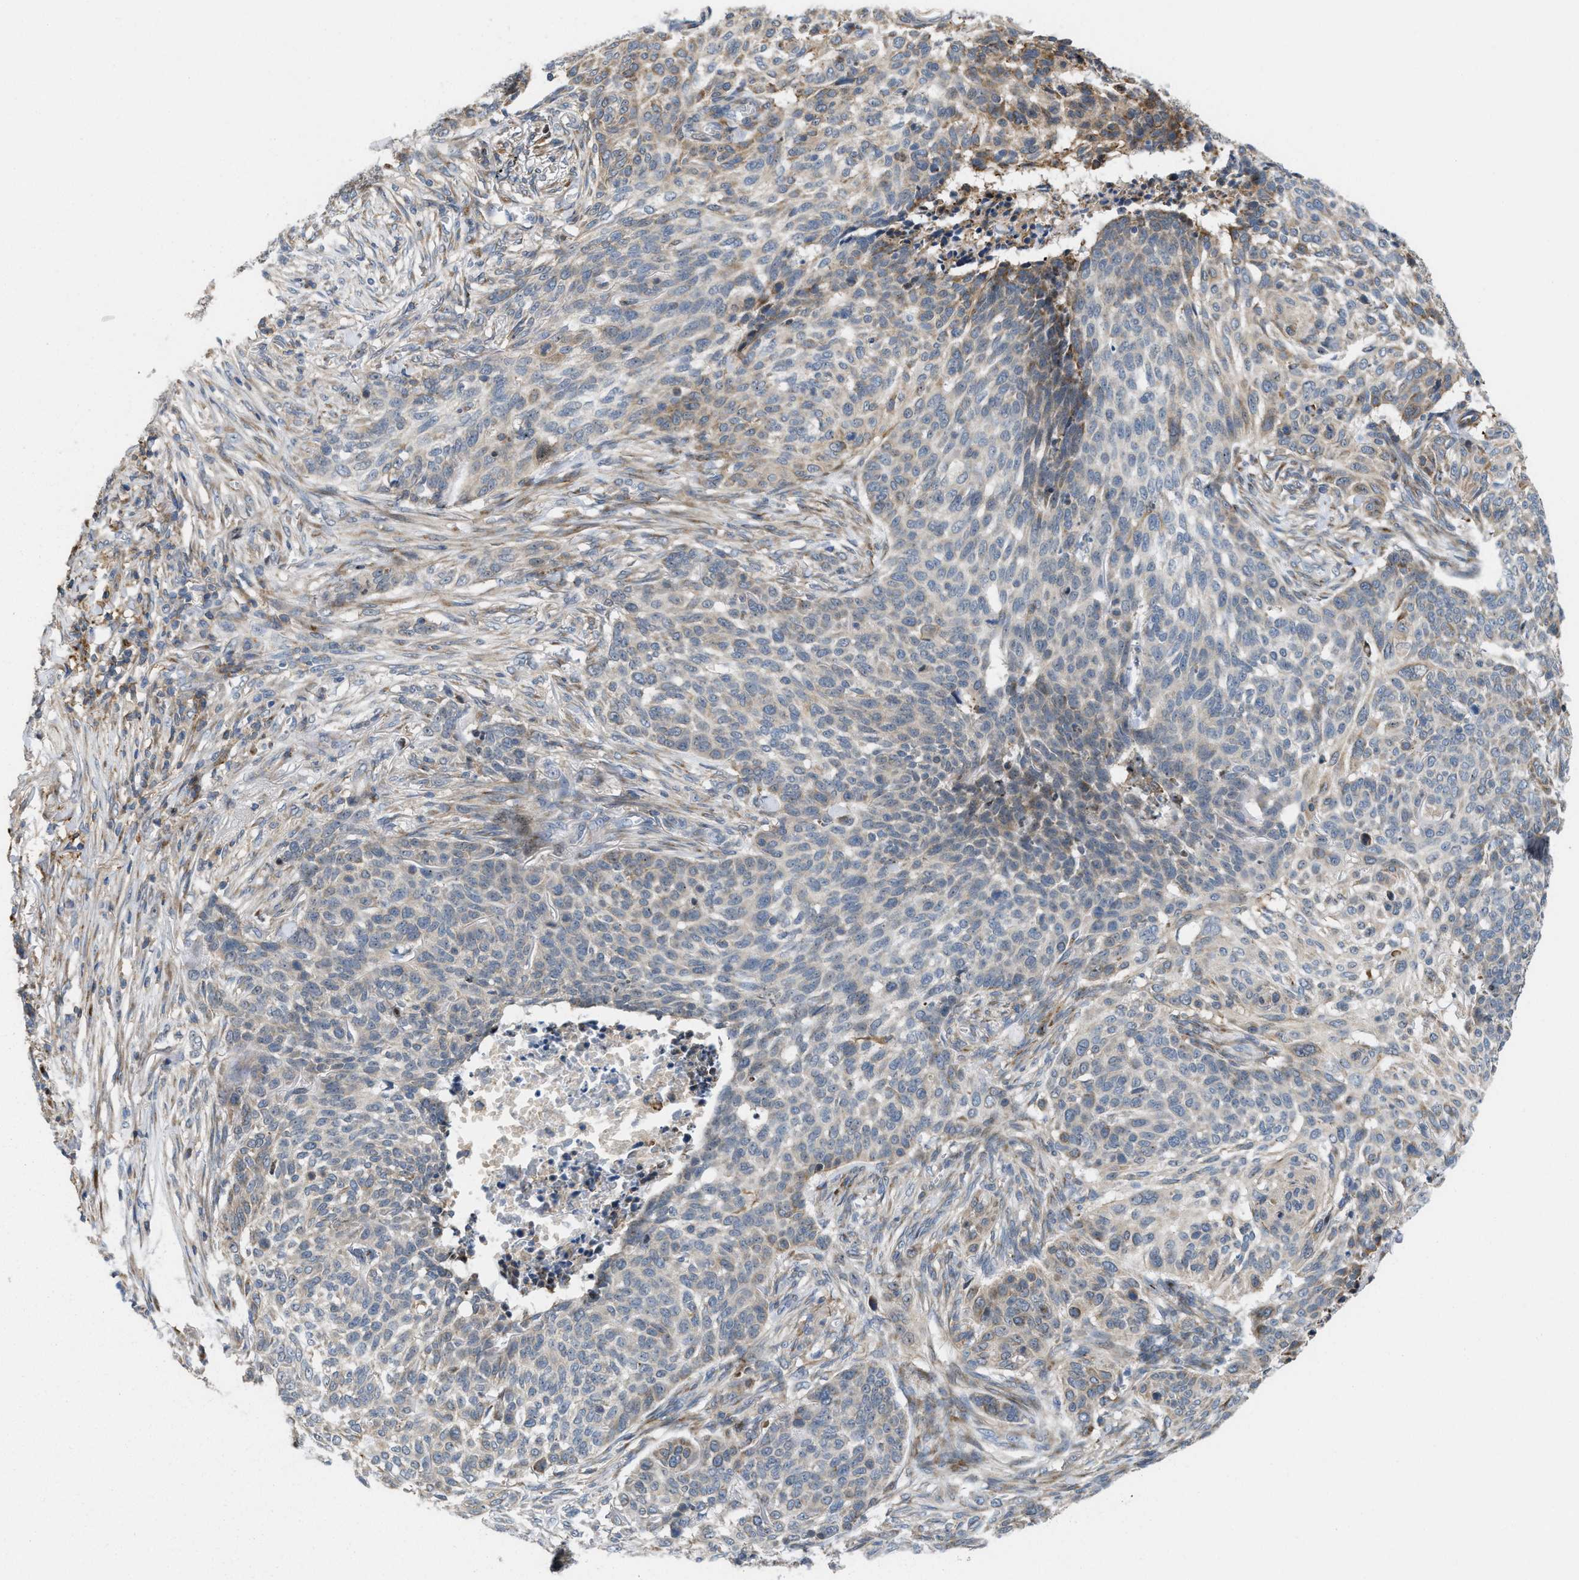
{"staining": {"intensity": "negative", "quantity": "none", "location": "none"}, "tissue": "skin cancer", "cell_type": "Tumor cells", "image_type": "cancer", "snomed": [{"axis": "morphology", "description": "Basal cell carcinoma"}, {"axis": "topography", "description": "Skin"}], "caption": "A photomicrograph of basal cell carcinoma (skin) stained for a protein displays no brown staining in tumor cells.", "gene": "DIPK1A", "patient": {"sex": "male", "age": 85}}